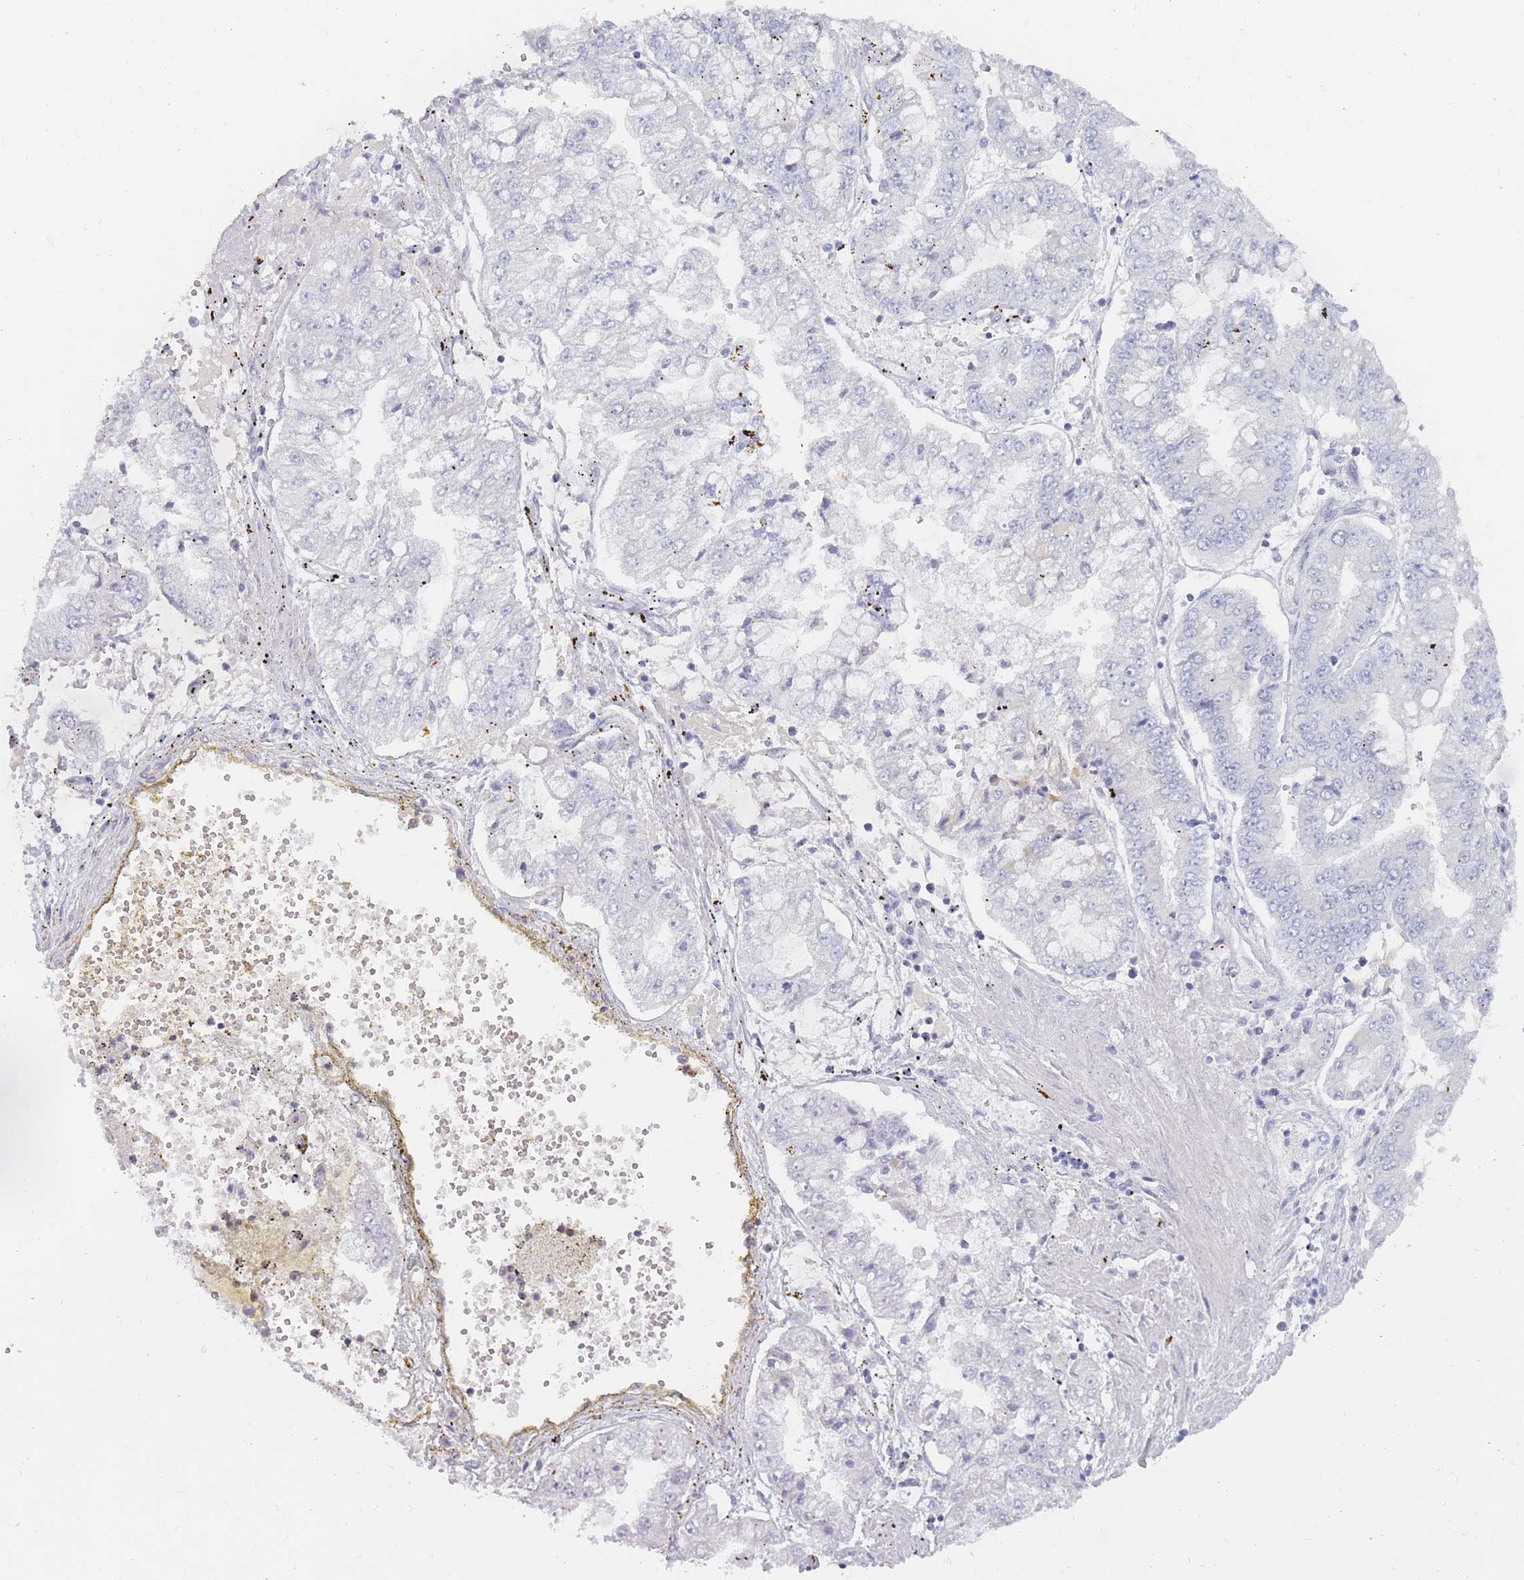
{"staining": {"intensity": "negative", "quantity": "none", "location": "none"}, "tissue": "stomach cancer", "cell_type": "Tumor cells", "image_type": "cancer", "snomed": [{"axis": "morphology", "description": "Adenocarcinoma, NOS"}, {"axis": "topography", "description": "Stomach"}], "caption": "Immunohistochemistry (IHC) of human stomach cancer (adenocarcinoma) reveals no staining in tumor cells.", "gene": "PRG4", "patient": {"sex": "male", "age": 76}}